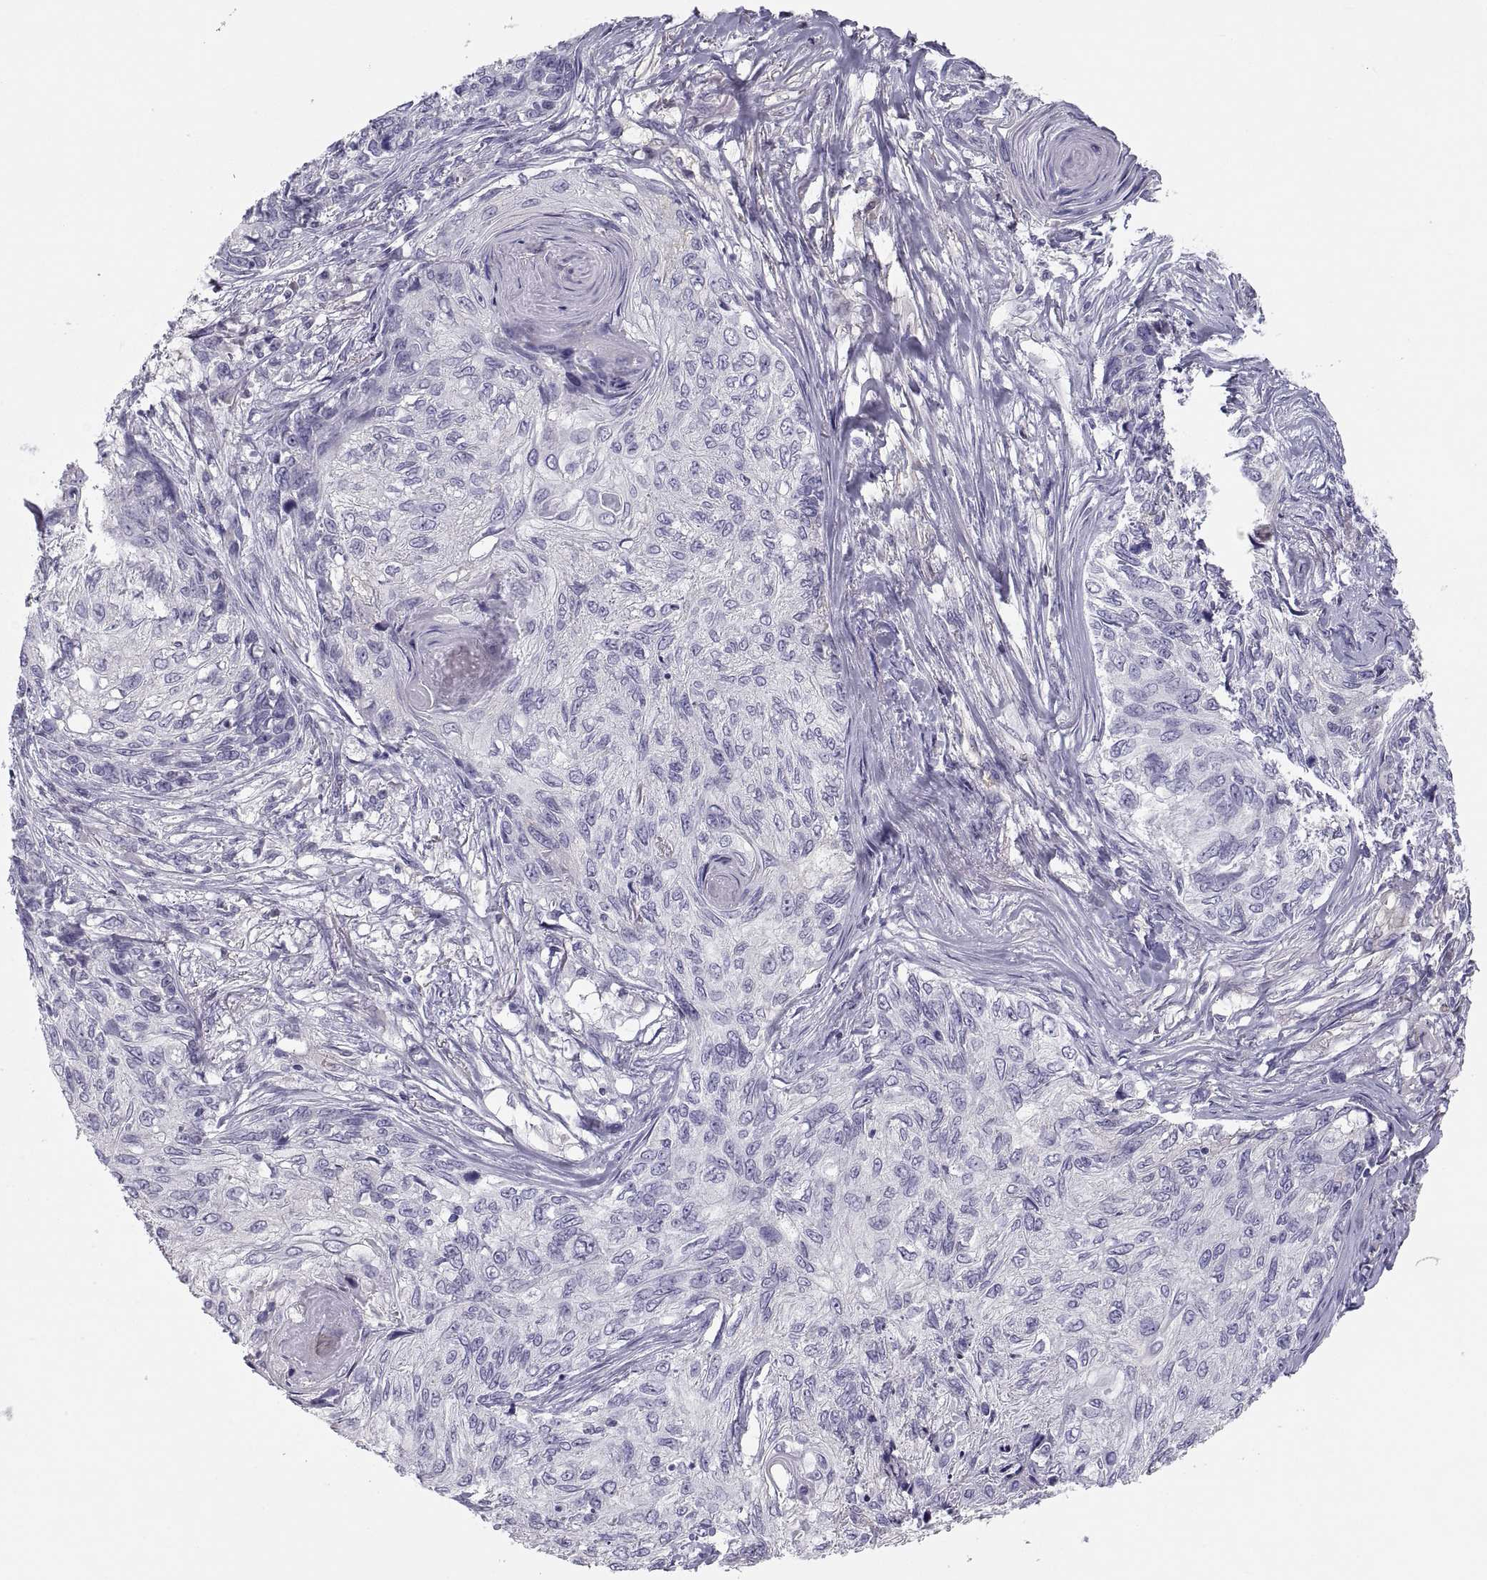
{"staining": {"intensity": "negative", "quantity": "none", "location": "none"}, "tissue": "skin cancer", "cell_type": "Tumor cells", "image_type": "cancer", "snomed": [{"axis": "morphology", "description": "Squamous cell carcinoma, NOS"}, {"axis": "topography", "description": "Skin"}], "caption": "Micrograph shows no significant protein staining in tumor cells of skin squamous cell carcinoma. The staining is performed using DAB brown chromogen with nuclei counter-stained in using hematoxylin.", "gene": "MAGEB2", "patient": {"sex": "male", "age": 92}}